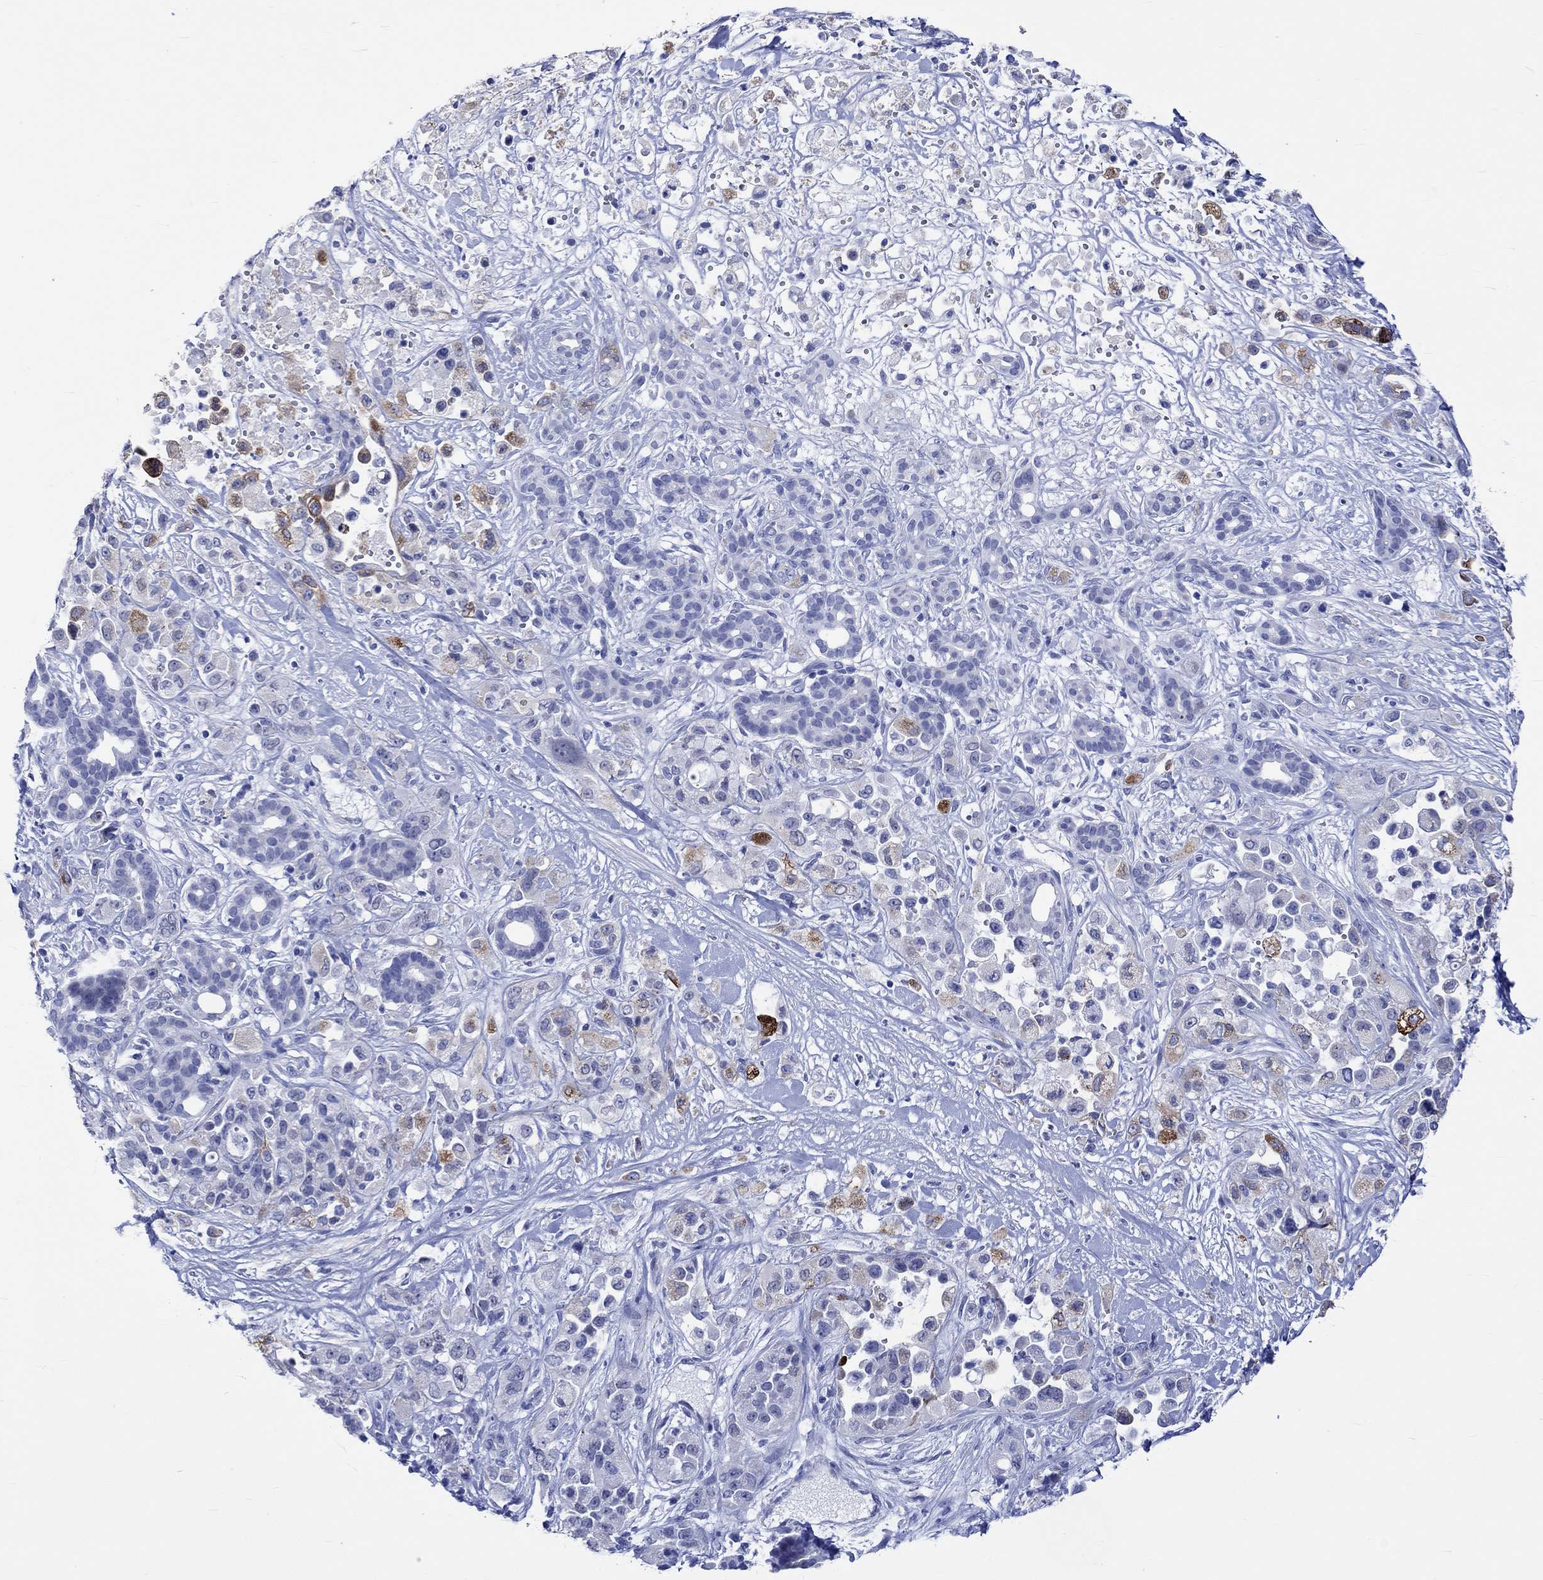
{"staining": {"intensity": "moderate", "quantity": "<25%", "location": "cytoplasmic/membranous"}, "tissue": "pancreatic cancer", "cell_type": "Tumor cells", "image_type": "cancer", "snomed": [{"axis": "morphology", "description": "Adenocarcinoma, NOS"}, {"axis": "topography", "description": "Pancreas"}], "caption": "A brown stain labels moderate cytoplasmic/membranous expression of a protein in human pancreatic adenocarcinoma tumor cells.", "gene": "KLHL33", "patient": {"sex": "male", "age": 44}}